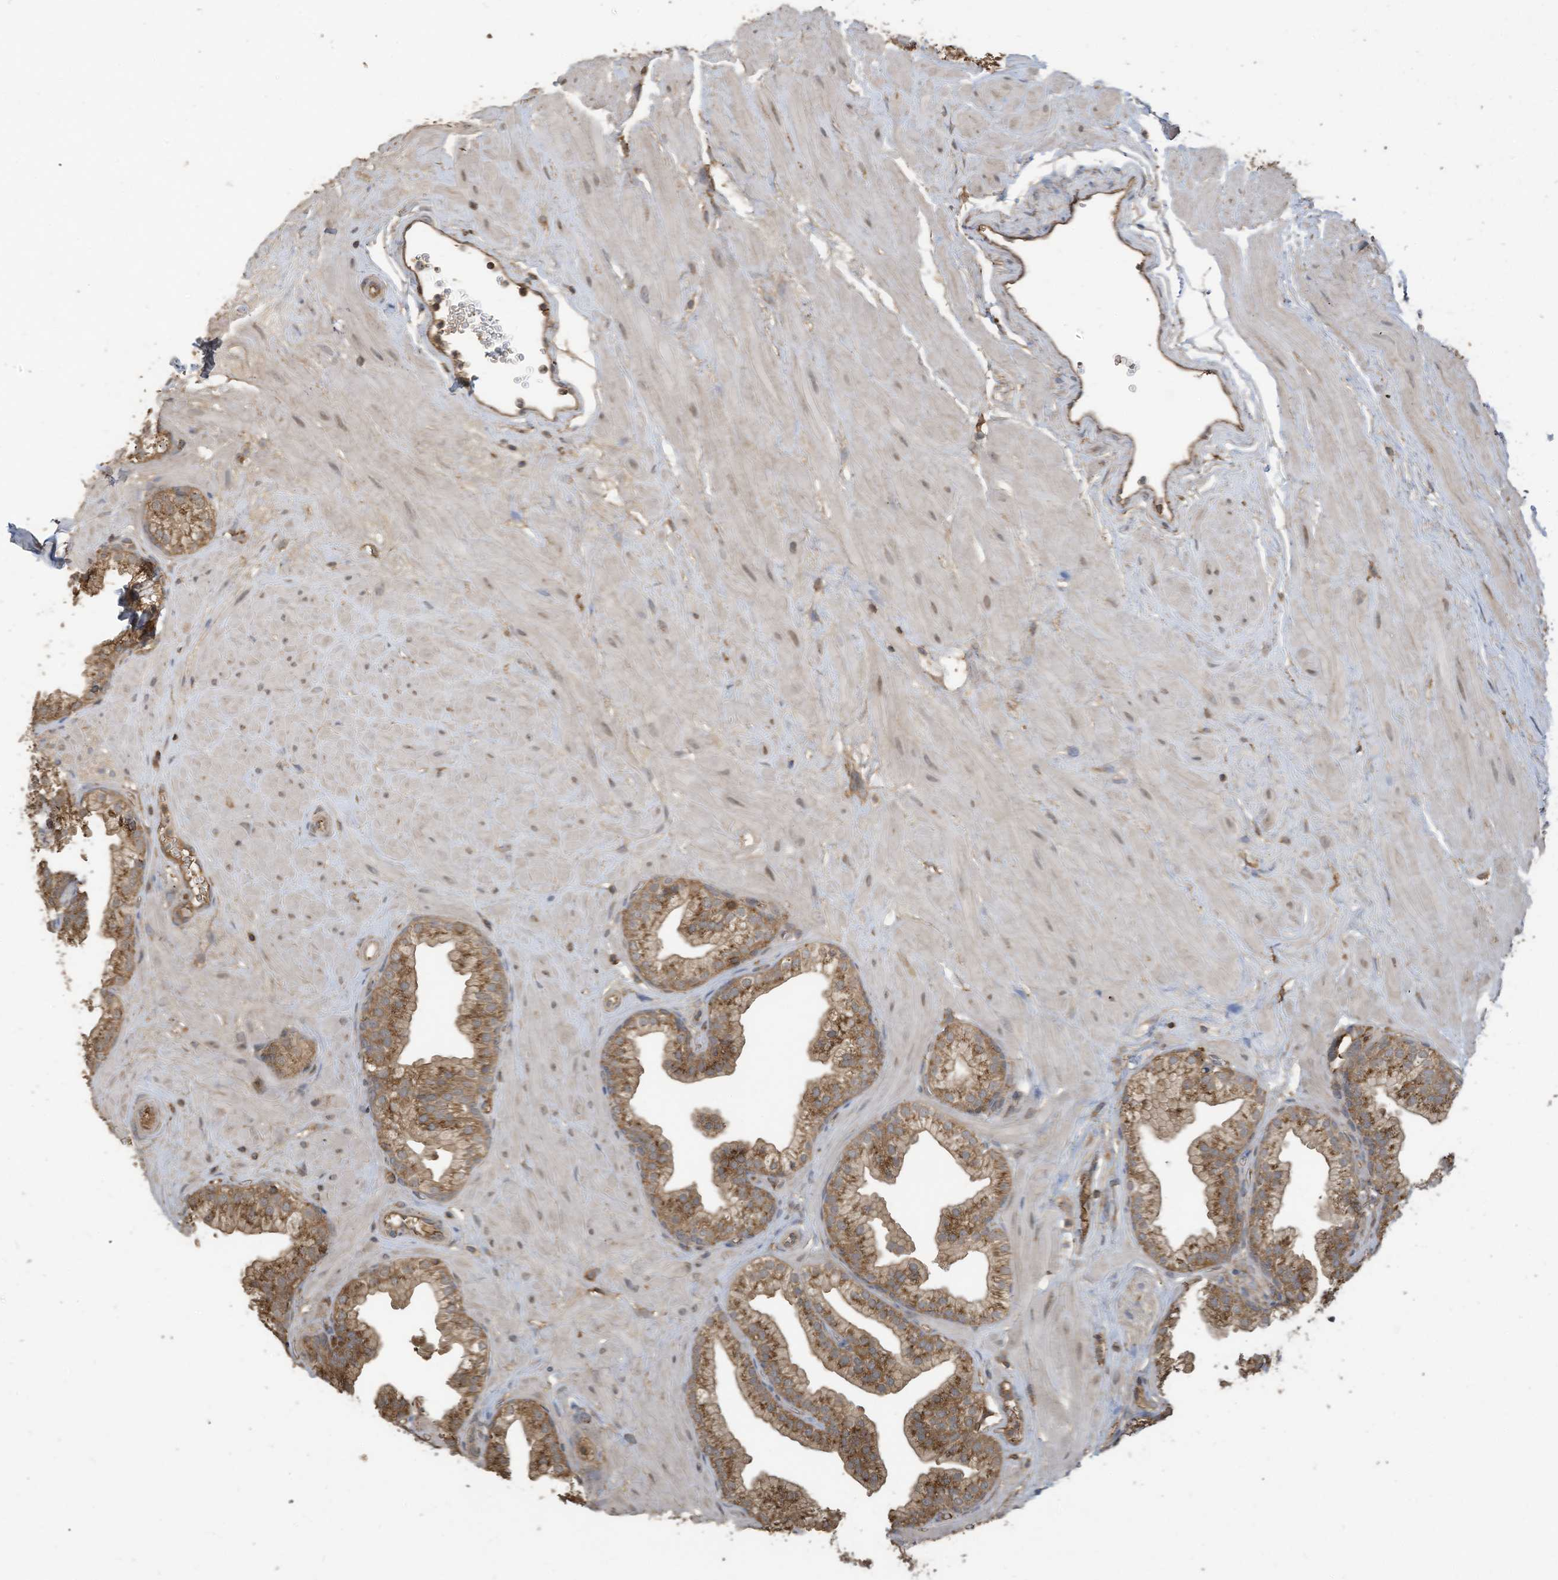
{"staining": {"intensity": "moderate", "quantity": ">75%", "location": "cytoplasmic/membranous"}, "tissue": "prostate", "cell_type": "Glandular cells", "image_type": "normal", "snomed": [{"axis": "morphology", "description": "Normal tissue, NOS"}, {"axis": "morphology", "description": "Urothelial carcinoma, Low grade"}, {"axis": "topography", "description": "Urinary bladder"}, {"axis": "topography", "description": "Prostate"}], "caption": "An image of human prostate stained for a protein shows moderate cytoplasmic/membranous brown staining in glandular cells. The protein of interest is stained brown, and the nuclei are stained in blue (DAB IHC with brightfield microscopy, high magnification).", "gene": "COX10", "patient": {"sex": "male", "age": 60}}